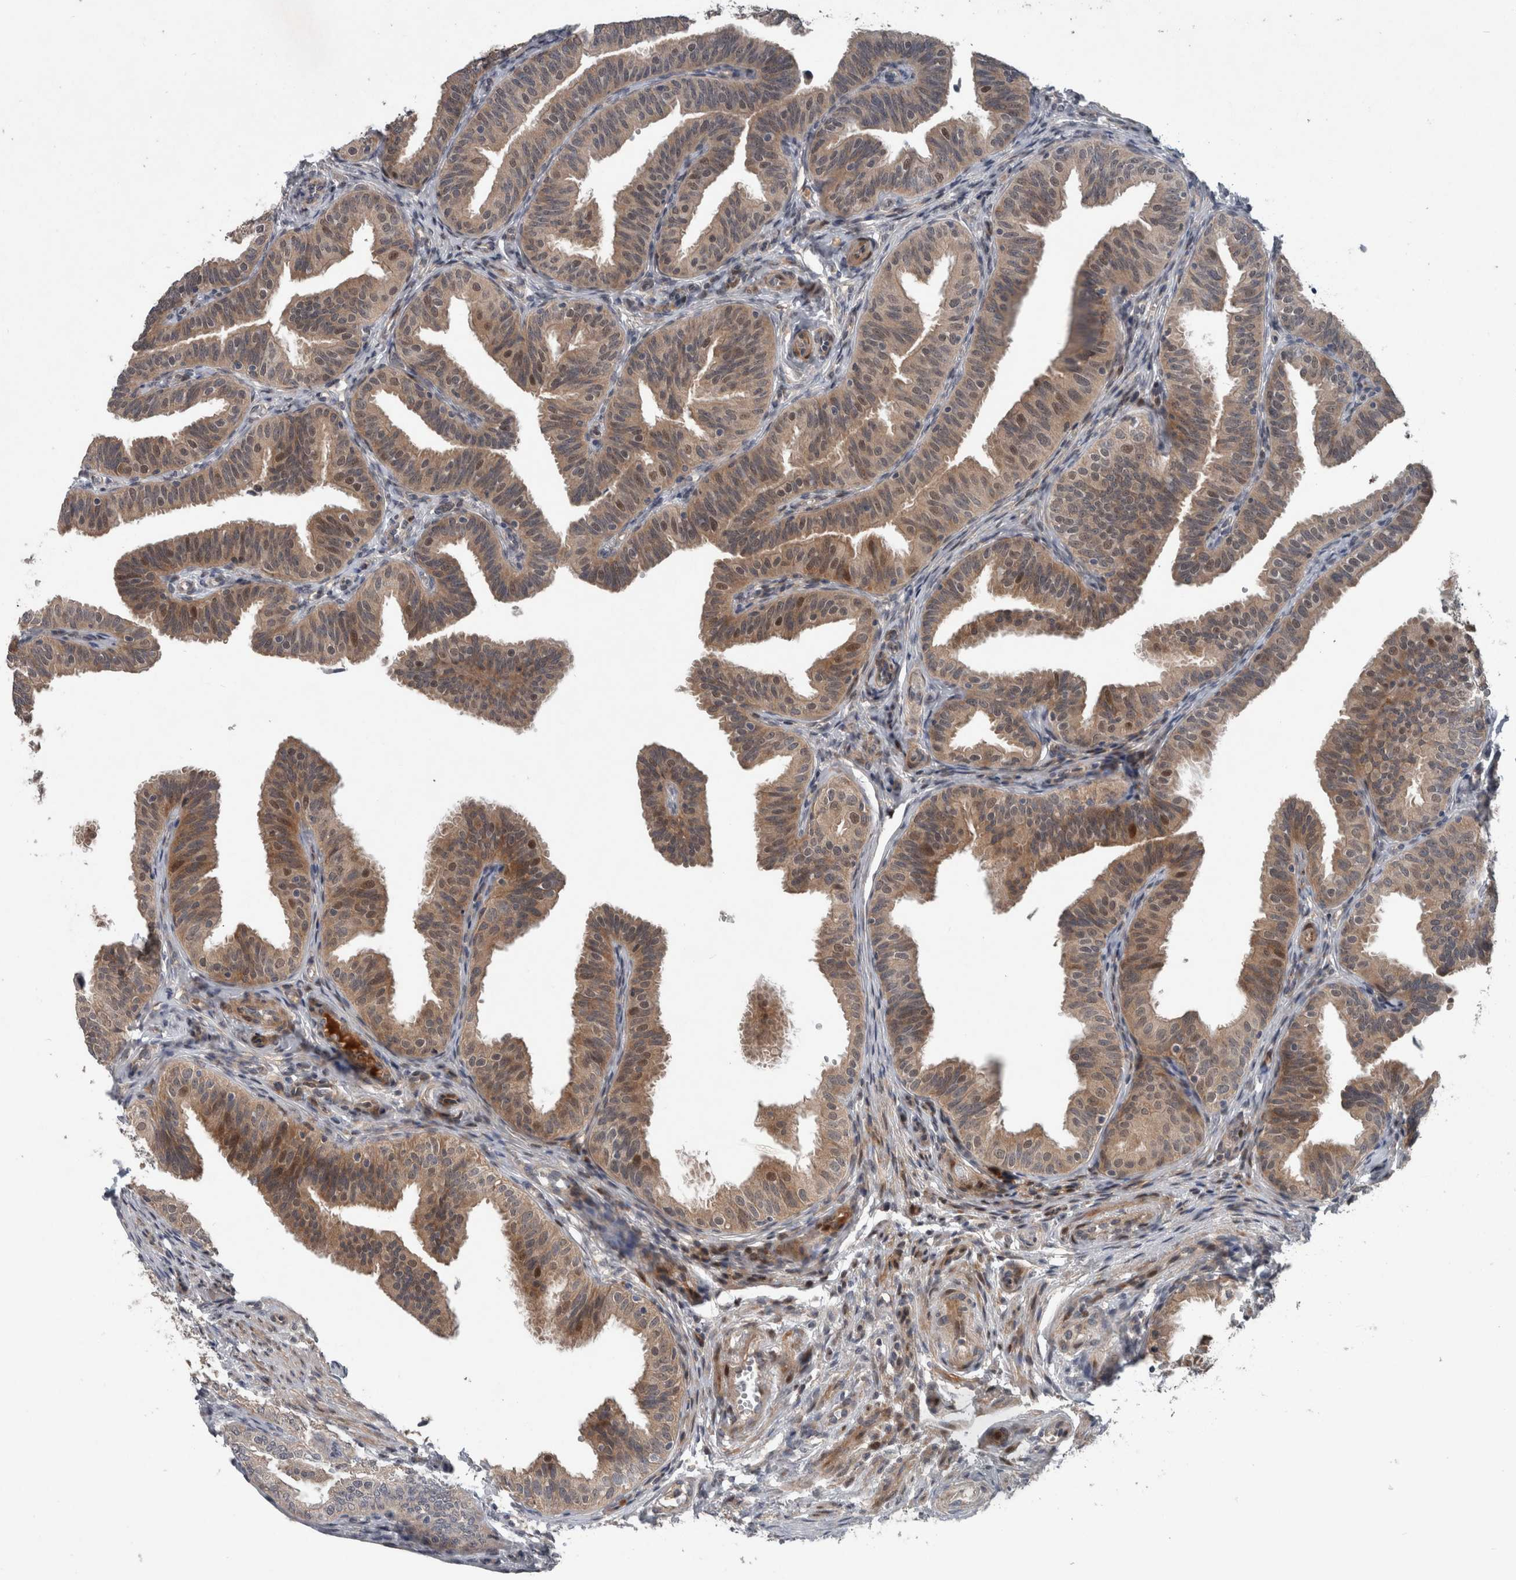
{"staining": {"intensity": "weak", "quantity": ">75%", "location": "cytoplasmic/membranous"}, "tissue": "fallopian tube", "cell_type": "Glandular cells", "image_type": "normal", "snomed": [{"axis": "morphology", "description": "Normal tissue, NOS"}, {"axis": "topography", "description": "Fallopian tube"}], "caption": "Brown immunohistochemical staining in benign fallopian tube demonstrates weak cytoplasmic/membranous expression in approximately >75% of glandular cells.", "gene": "GIMAP6", "patient": {"sex": "female", "age": 35}}